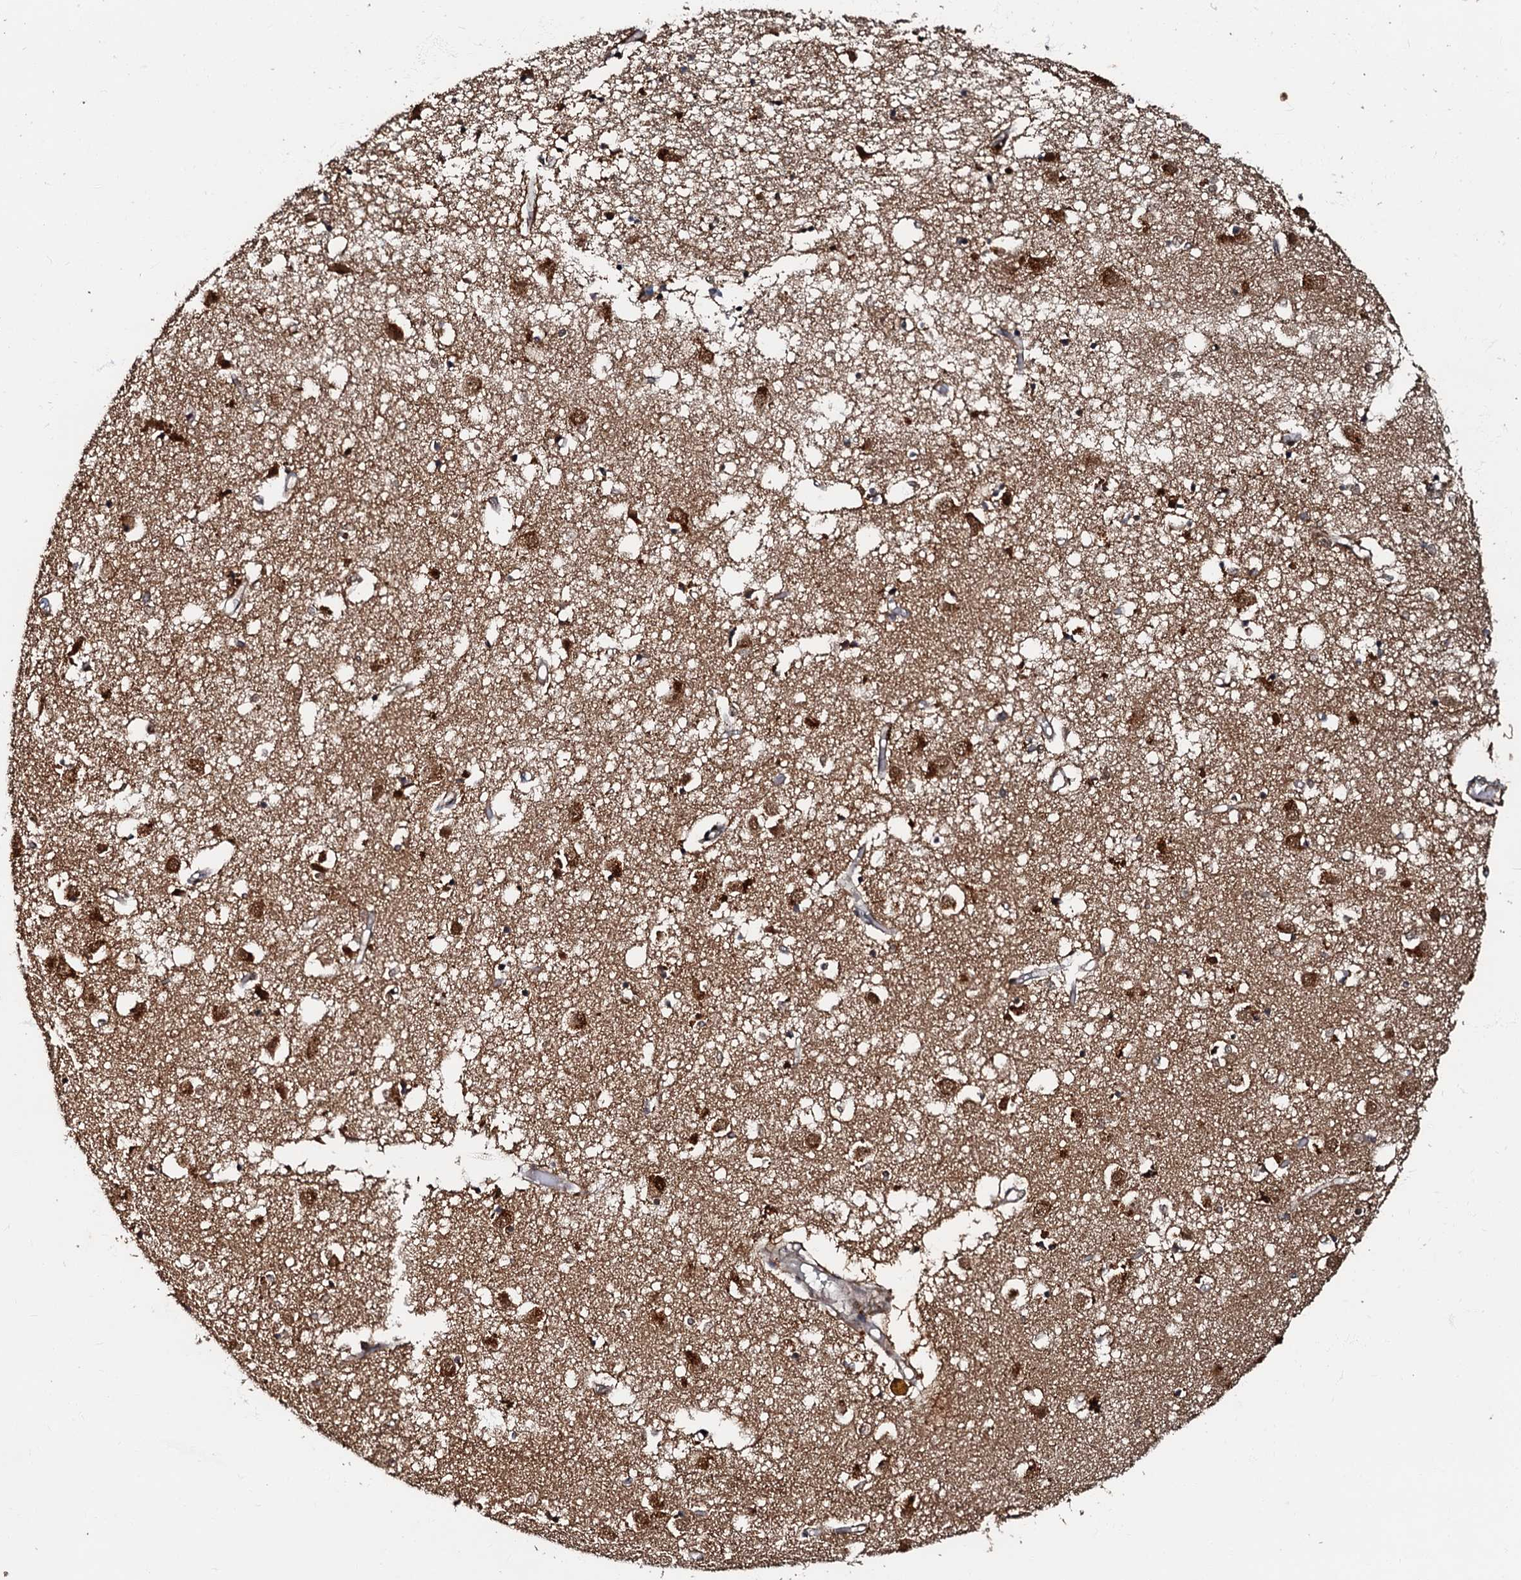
{"staining": {"intensity": "moderate", "quantity": "25%-75%", "location": "cytoplasmic/membranous,nuclear"}, "tissue": "caudate", "cell_type": "Glial cells", "image_type": "normal", "snomed": [{"axis": "morphology", "description": "Normal tissue, NOS"}, {"axis": "topography", "description": "Lateral ventricle wall"}], "caption": "Immunohistochemical staining of unremarkable caudate displays medium levels of moderate cytoplasmic/membranous,nuclear positivity in approximately 25%-75% of glial cells. (DAB (3,3'-diaminobenzidine) IHC with brightfield microscopy, high magnification).", "gene": "C18orf32", "patient": {"sex": "male", "age": 70}}